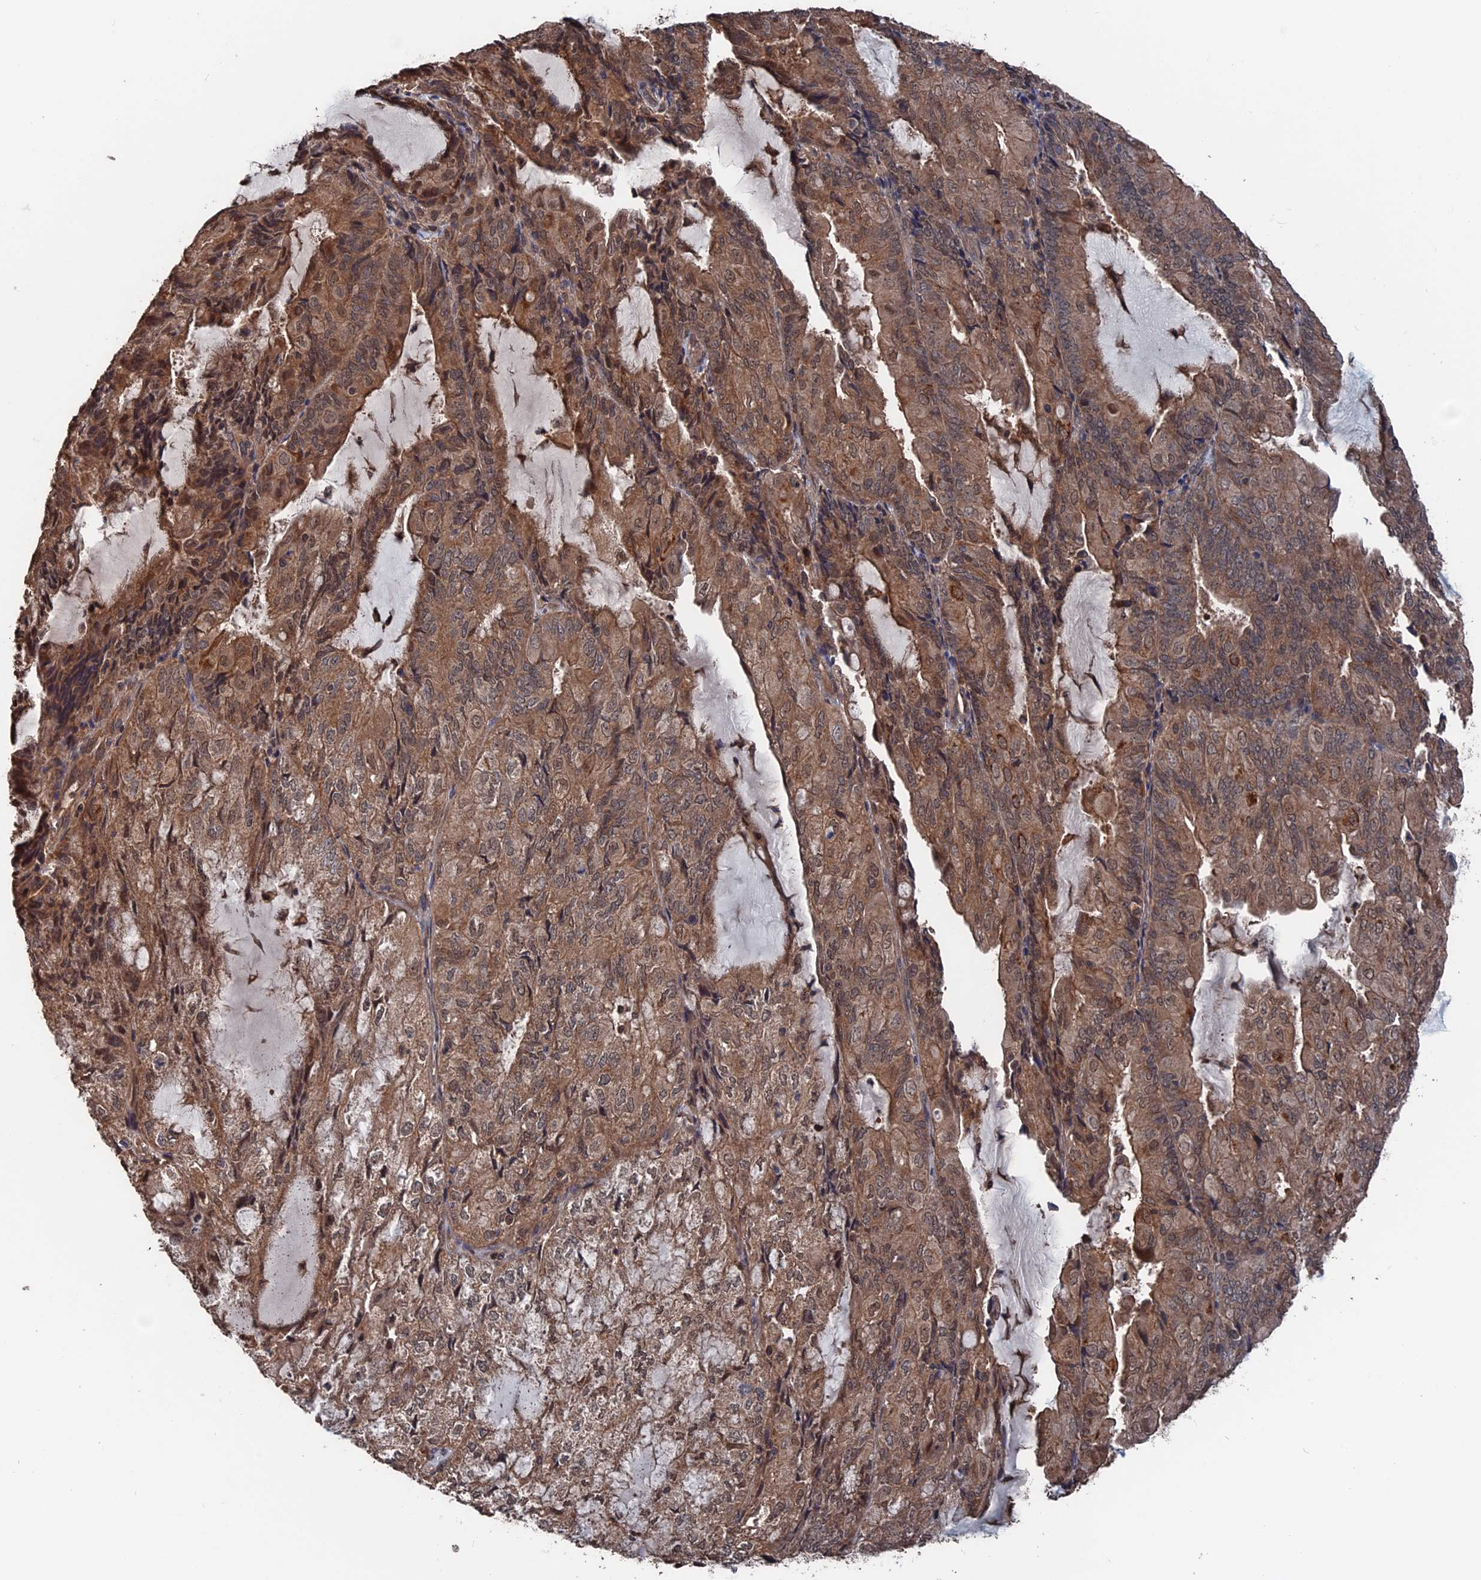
{"staining": {"intensity": "moderate", "quantity": ">75%", "location": "cytoplasmic/membranous,nuclear"}, "tissue": "endometrial cancer", "cell_type": "Tumor cells", "image_type": "cancer", "snomed": [{"axis": "morphology", "description": "Adenocarcinoma, NOS"}, {"axis": "topography", "description": "Endometrium"}], "caption": "Protein expression analysis of human endometrial cancer (adenocarcinoma) reveals moderate cytoplasmic/membranous and nuclear positivity in about >75% of tumor cells.", "gene": "PDE12", "patient": {"sex": "female", "age": 81}}